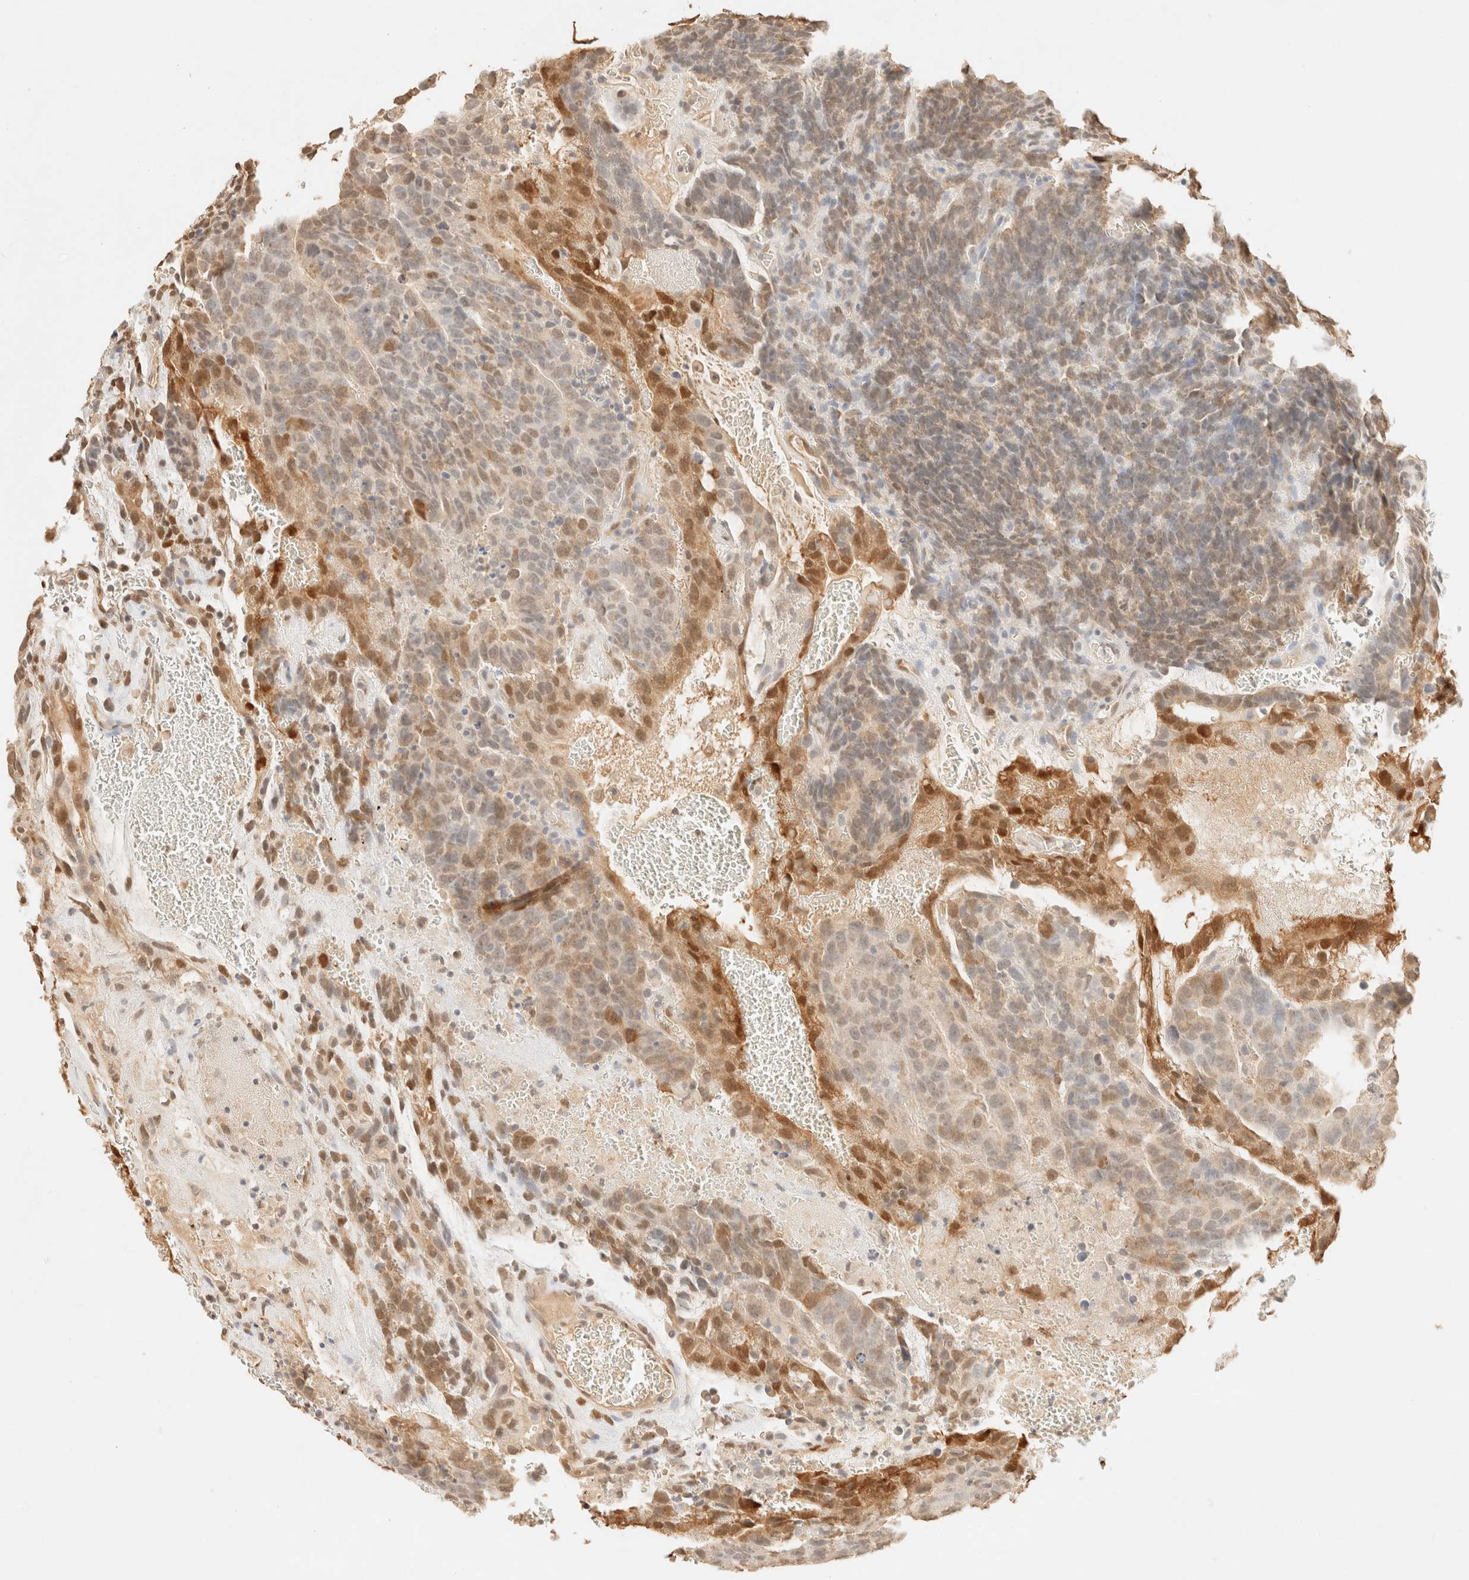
{"staining": {"intensity": "moderate", "quantity": "25%-75%", "location": "cytoplasmic/membranous,nuclear"}, "tissue": "testis cancer", "cell_type": "Tumor cells", "image_type": "cancer", "snomed": [{"axis": "morphology", "description": "Seminoma, NOS"}, {"axis": "morphology", "description": "Carcinoma, Embryonal, NOS"}, {"axis": "topography", "description": "Testis"}], "caption": "Moderate cytoplasmic/membranous and nuclear protein positivity is present in about 25%-75% of tumor cells in embryonal carcinoma (testis).", "gene": "S100A13", "patient": {"sex": "male", "age": 52}}